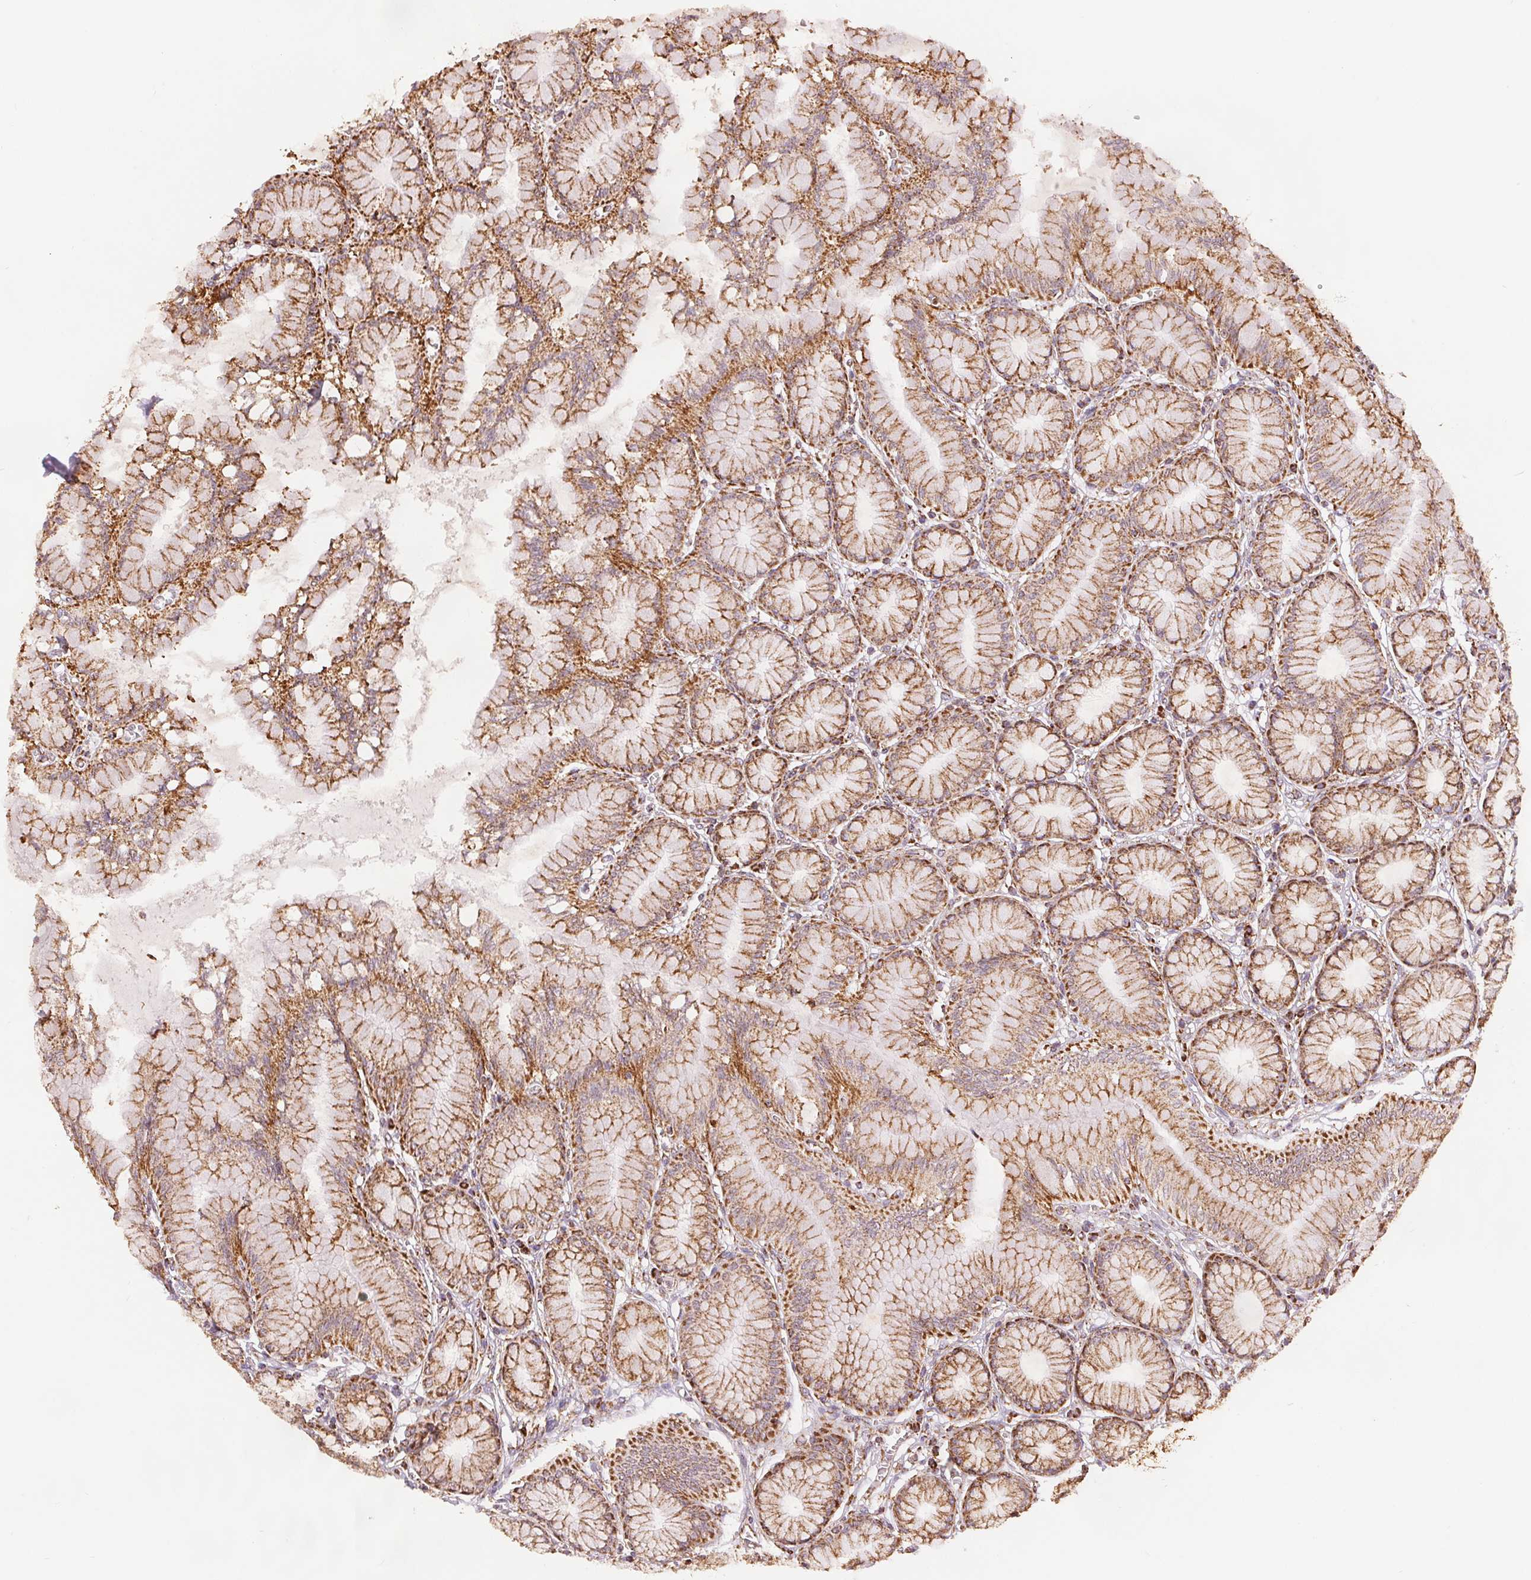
{"staining": {"intensity": "strong", "quantity": ">75%", "location": "cytoplasmic/membranous"}, "tissue": "stomach", "cell_type": "Glandular cells", "image_type": "normal", "snomed": [{"axis": "morphology", "description": "Normal tissue, NOS"}, {"axis": "topography", "description": "Stomach"}, {"axis": "topography", "description": "Stomach, lower"}], "caption": "About >75% of glandular cells in benign human stomach exhibit strong cytoplasmic/membranous protein expression as visualized by brown immunohistochemical staining.", "gene": "SDHB", "patient": {"sex": "male", "age": 76}}